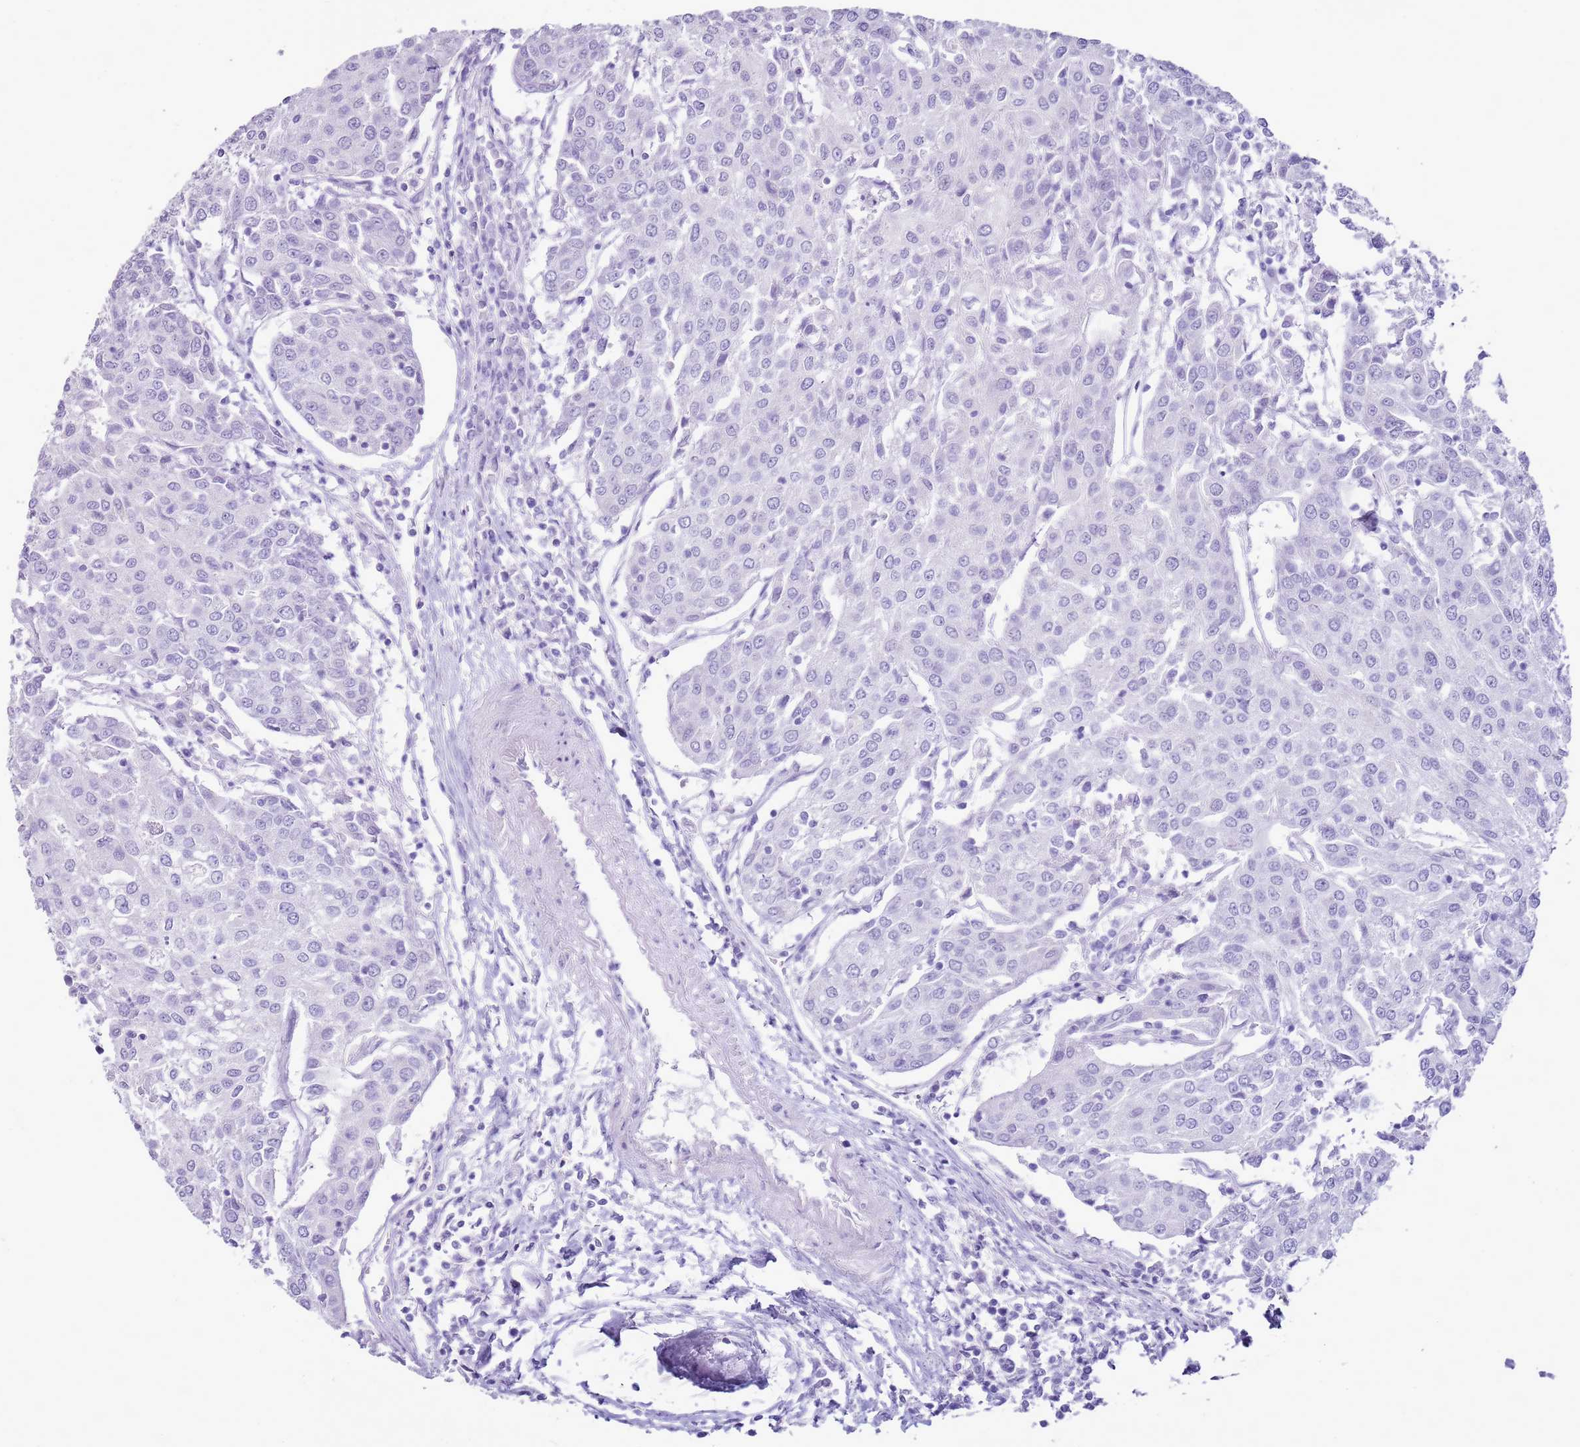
{"staining": {"intensity": "negative", "quantity": "none", "location": "none"}, "tissue": "urothelial cancer", "cell_type": "Tumor cells", "image_type": "cancer", "snomed": [{"axis": "morphology", "description": "Urothelial carcinoma, High grade"}, {"axis": "topography", "description": "Urinary bladder"}], "caption": "High-grade urothelial carcinoma stained for a protein using immunohistochemistry shows no positivity tumor cells.", "gene": "SULT1E1", "patient": {"sex": "female", "age": 85}}